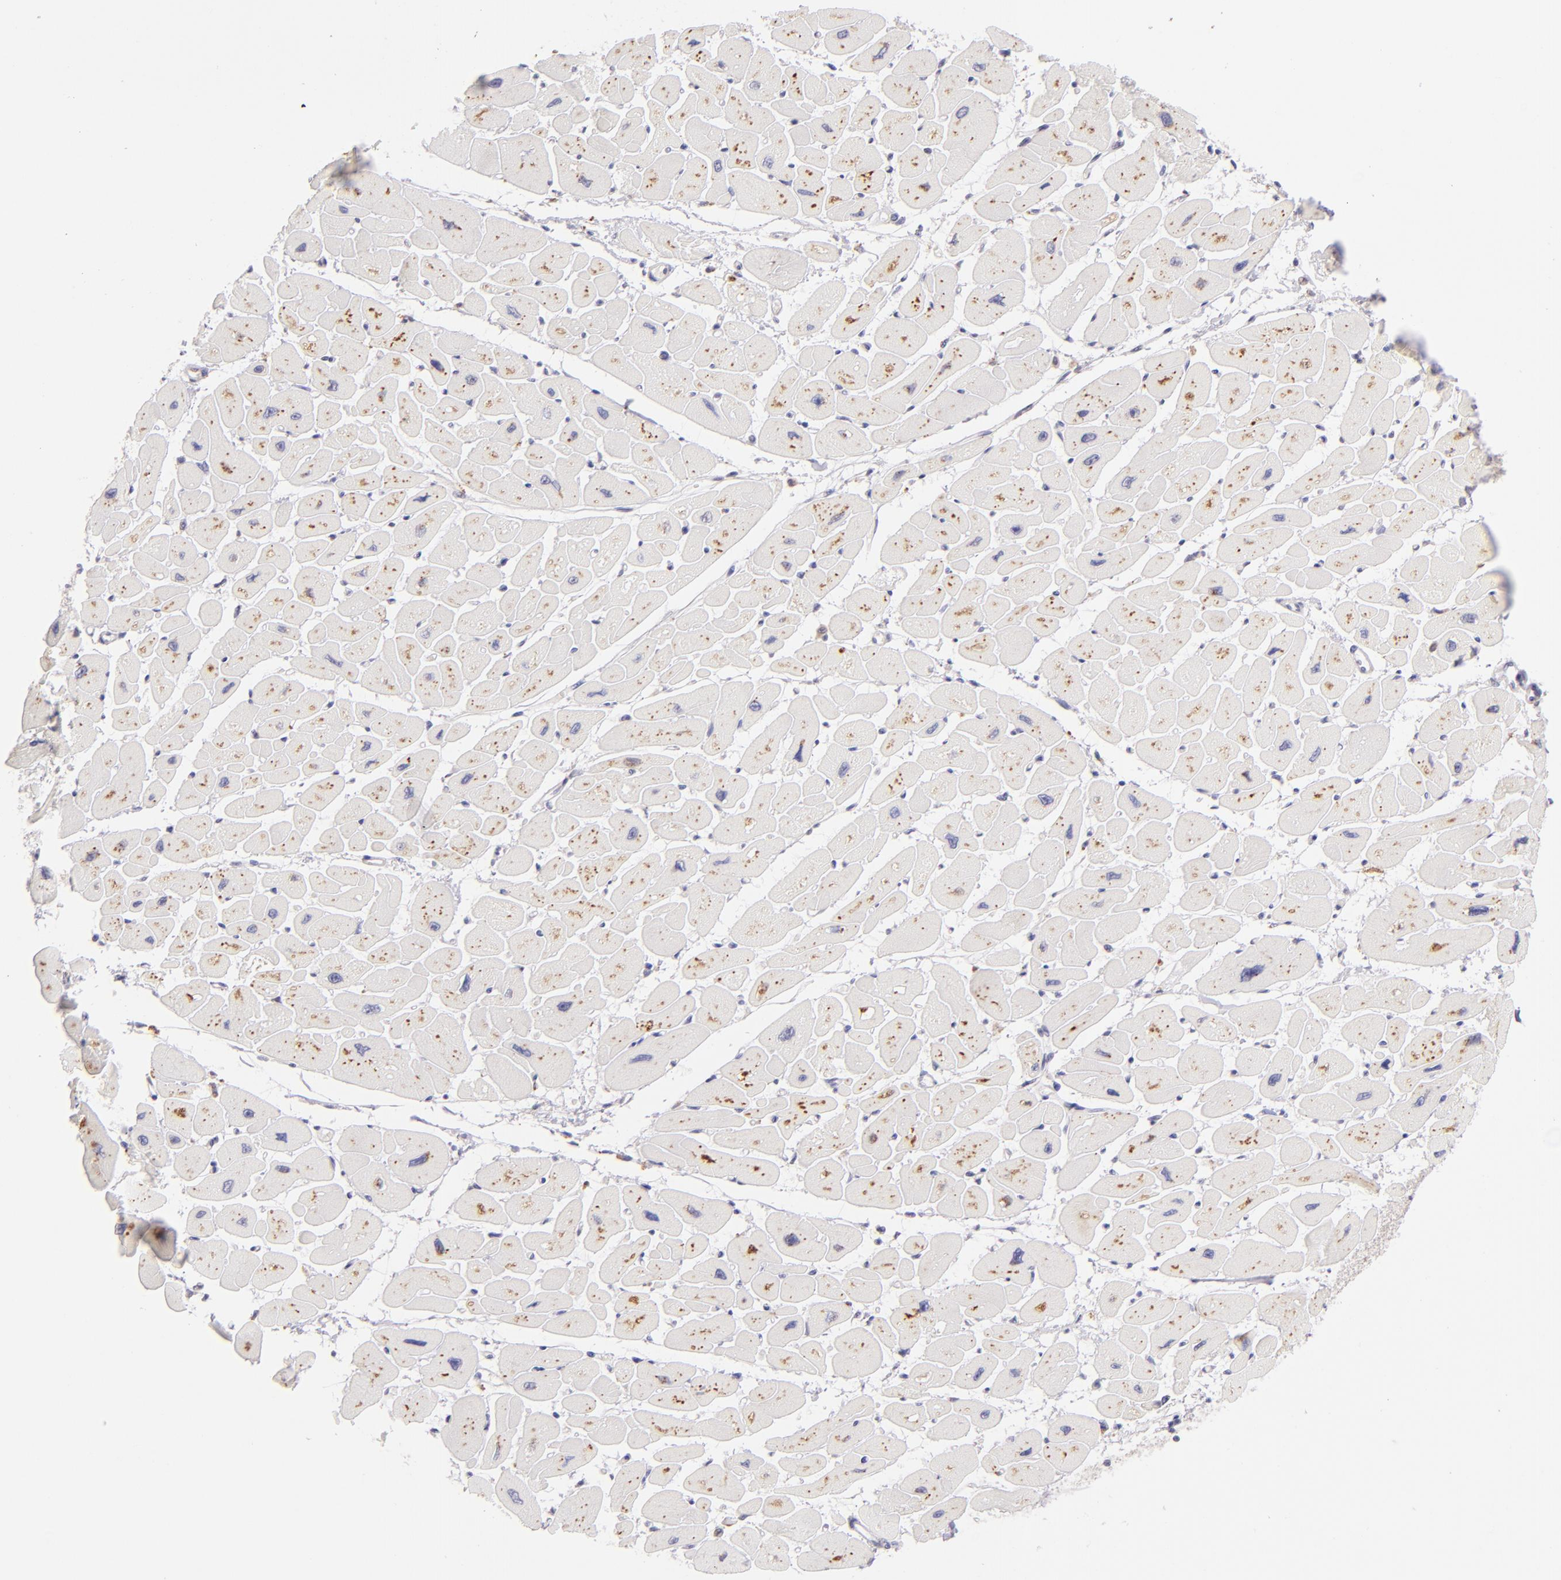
{"staining": {"intensity": "moderate", "quantity": "25%-75%", "location": "cytoplasmic/membranous"}, "tissue": "heart muscle", "cell_type": "Cardiomyocytes", "image_type": "normal", "snomed": [{"axis": "morphology", "description": "Normal tissue, NOS"}, {"axis": "topography", "description": "Heart"}], "caption": "A brown stain shows moderate cytoplasmic/membranous positivity of a protein in cardiomyocytes of benign heart muscle. The protein is shown in brown color, while the nuclei are stained blue.", "gene": "ZAP70", "patient": {"sex": "female", "age": 54}}